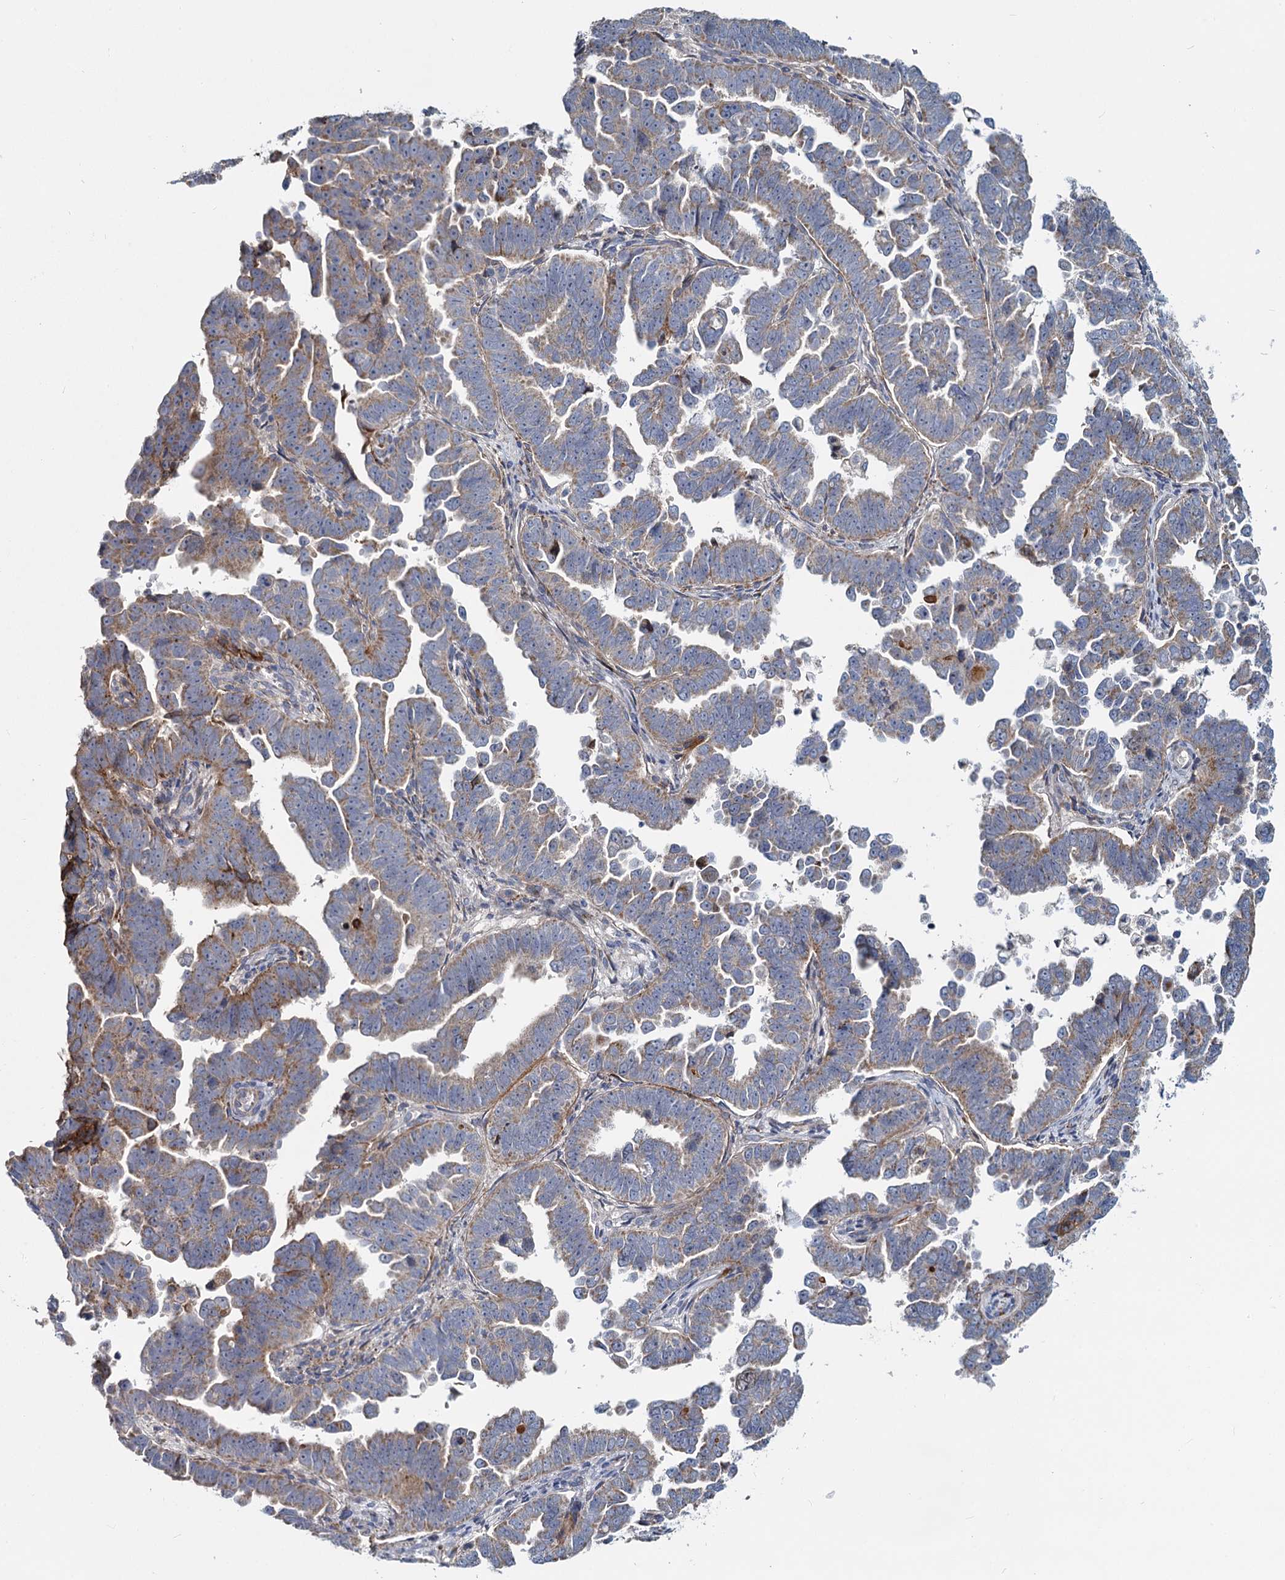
{"staining": {"intensity": "weak", "quantity": ">75%", "location": "cytoplasmic/membranous"}, "tissue": "endometrial cancer", "cell_type": "Tumor cells", "image_type": "cancer", "snomed": [{"axis": "morphology", "description": "Adenocarcinoma, NOS"}, {"axis": "topography", "description": "Endometrium"}], "caption": "This photomicrograph reveals IHC staining of human endometrial cancer (adenocarcinoma), with low weak cytoplasmic/membranous expression in approximately >75% of tumor cells.", "gene": "DCUN1D2", "patient": {"sex": "female", "age": 75}}